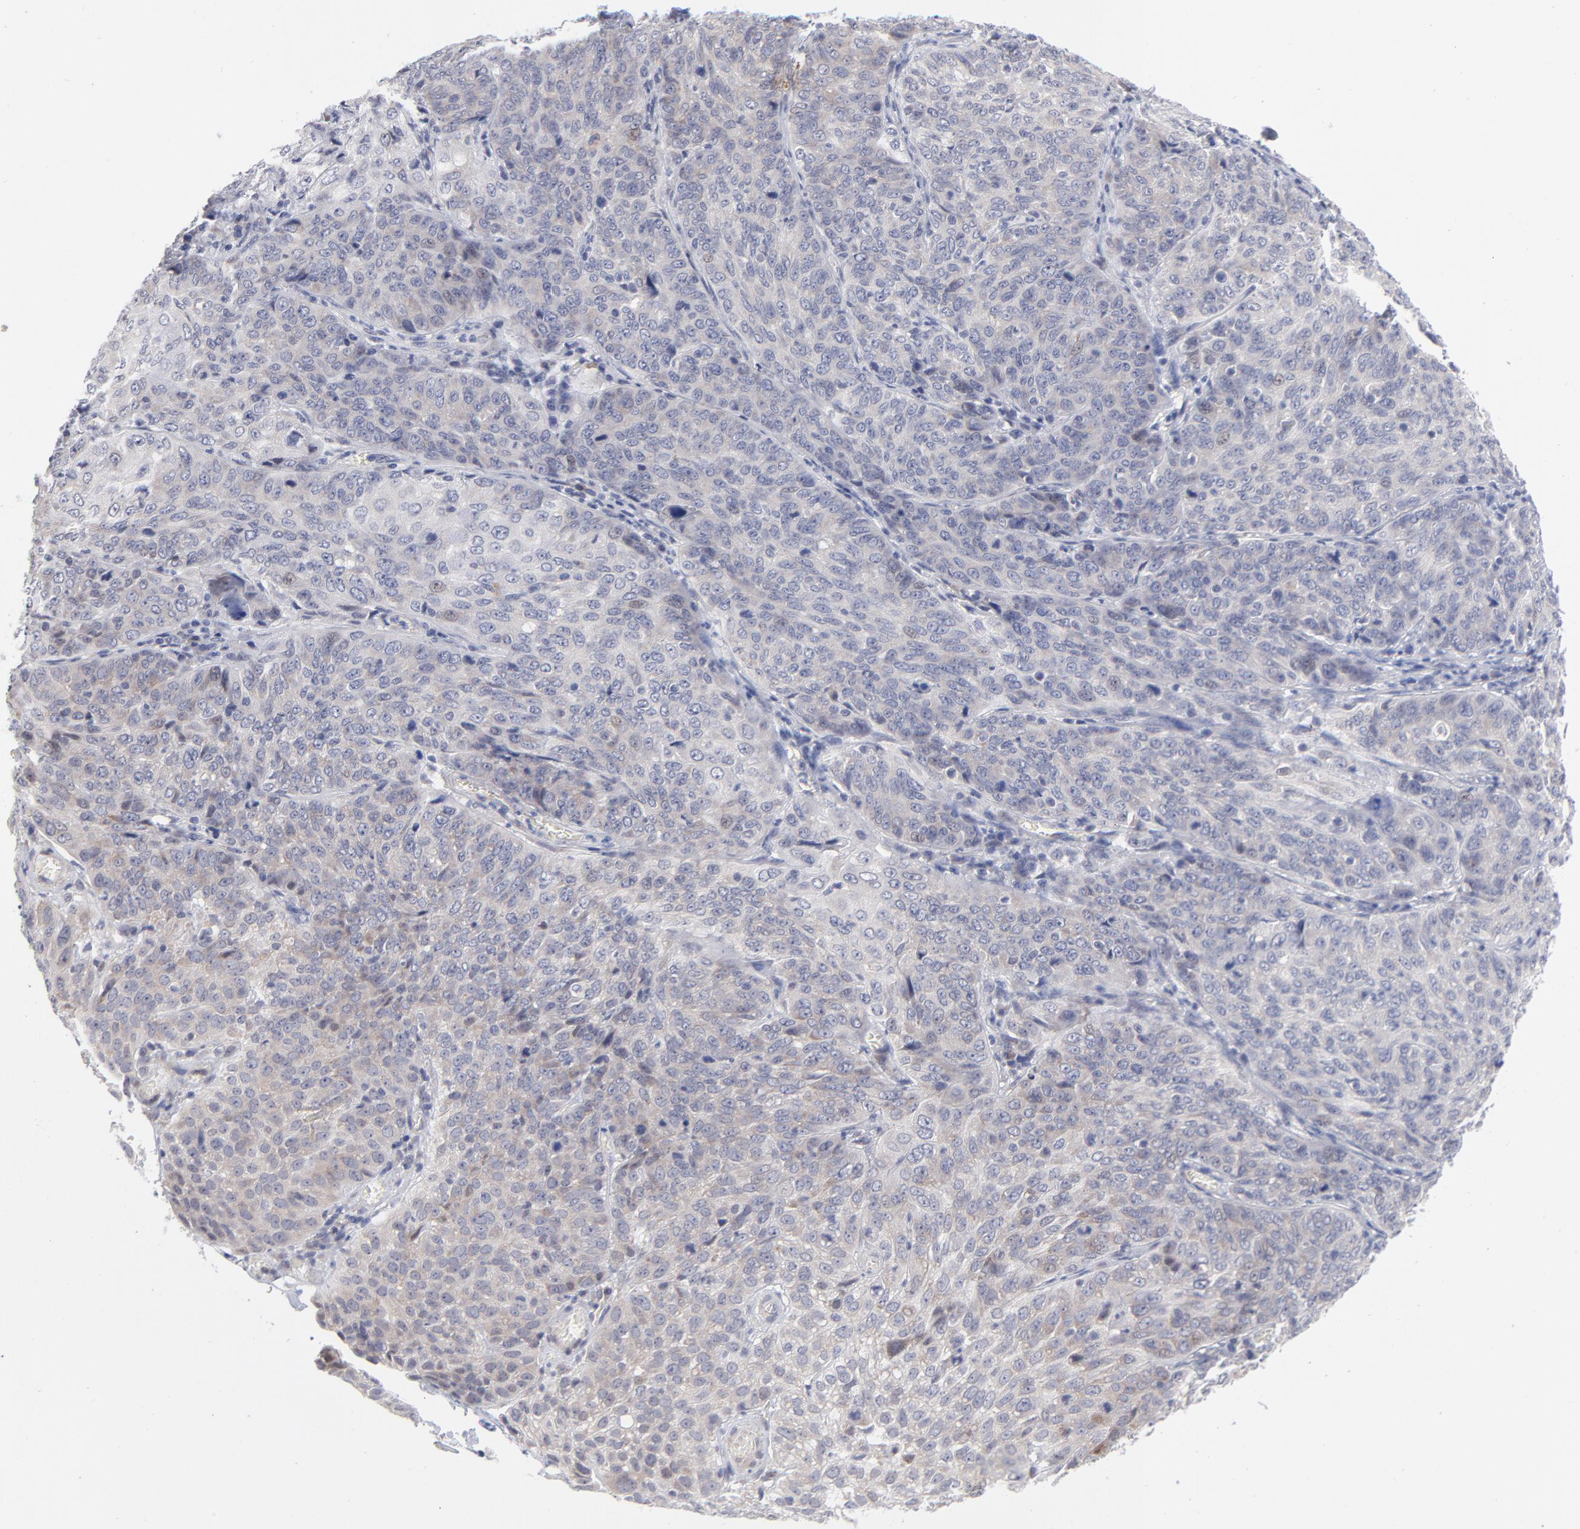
{"staining": {"intensity": "negative", "quantity": "none", "location": "none"}, "tissue": "cervical cancer", "cell_type": "Tumor cells", "image_type": "cancer", "snomed": [{"axis": "morphology", "description": "Squamous cell carcinoma, NOS"}, {"axis": "topography", "description": "Cervix"}], "caption": "High magnification brightfield microscopy of squamous cell carcinoma (cervical) stained with DAB (brown) and counterstained with hematoxylin (blue): tumor cells show no significant positivity.", "gene": "RPS24", "patient": {"sex": "female", "age": 38}}